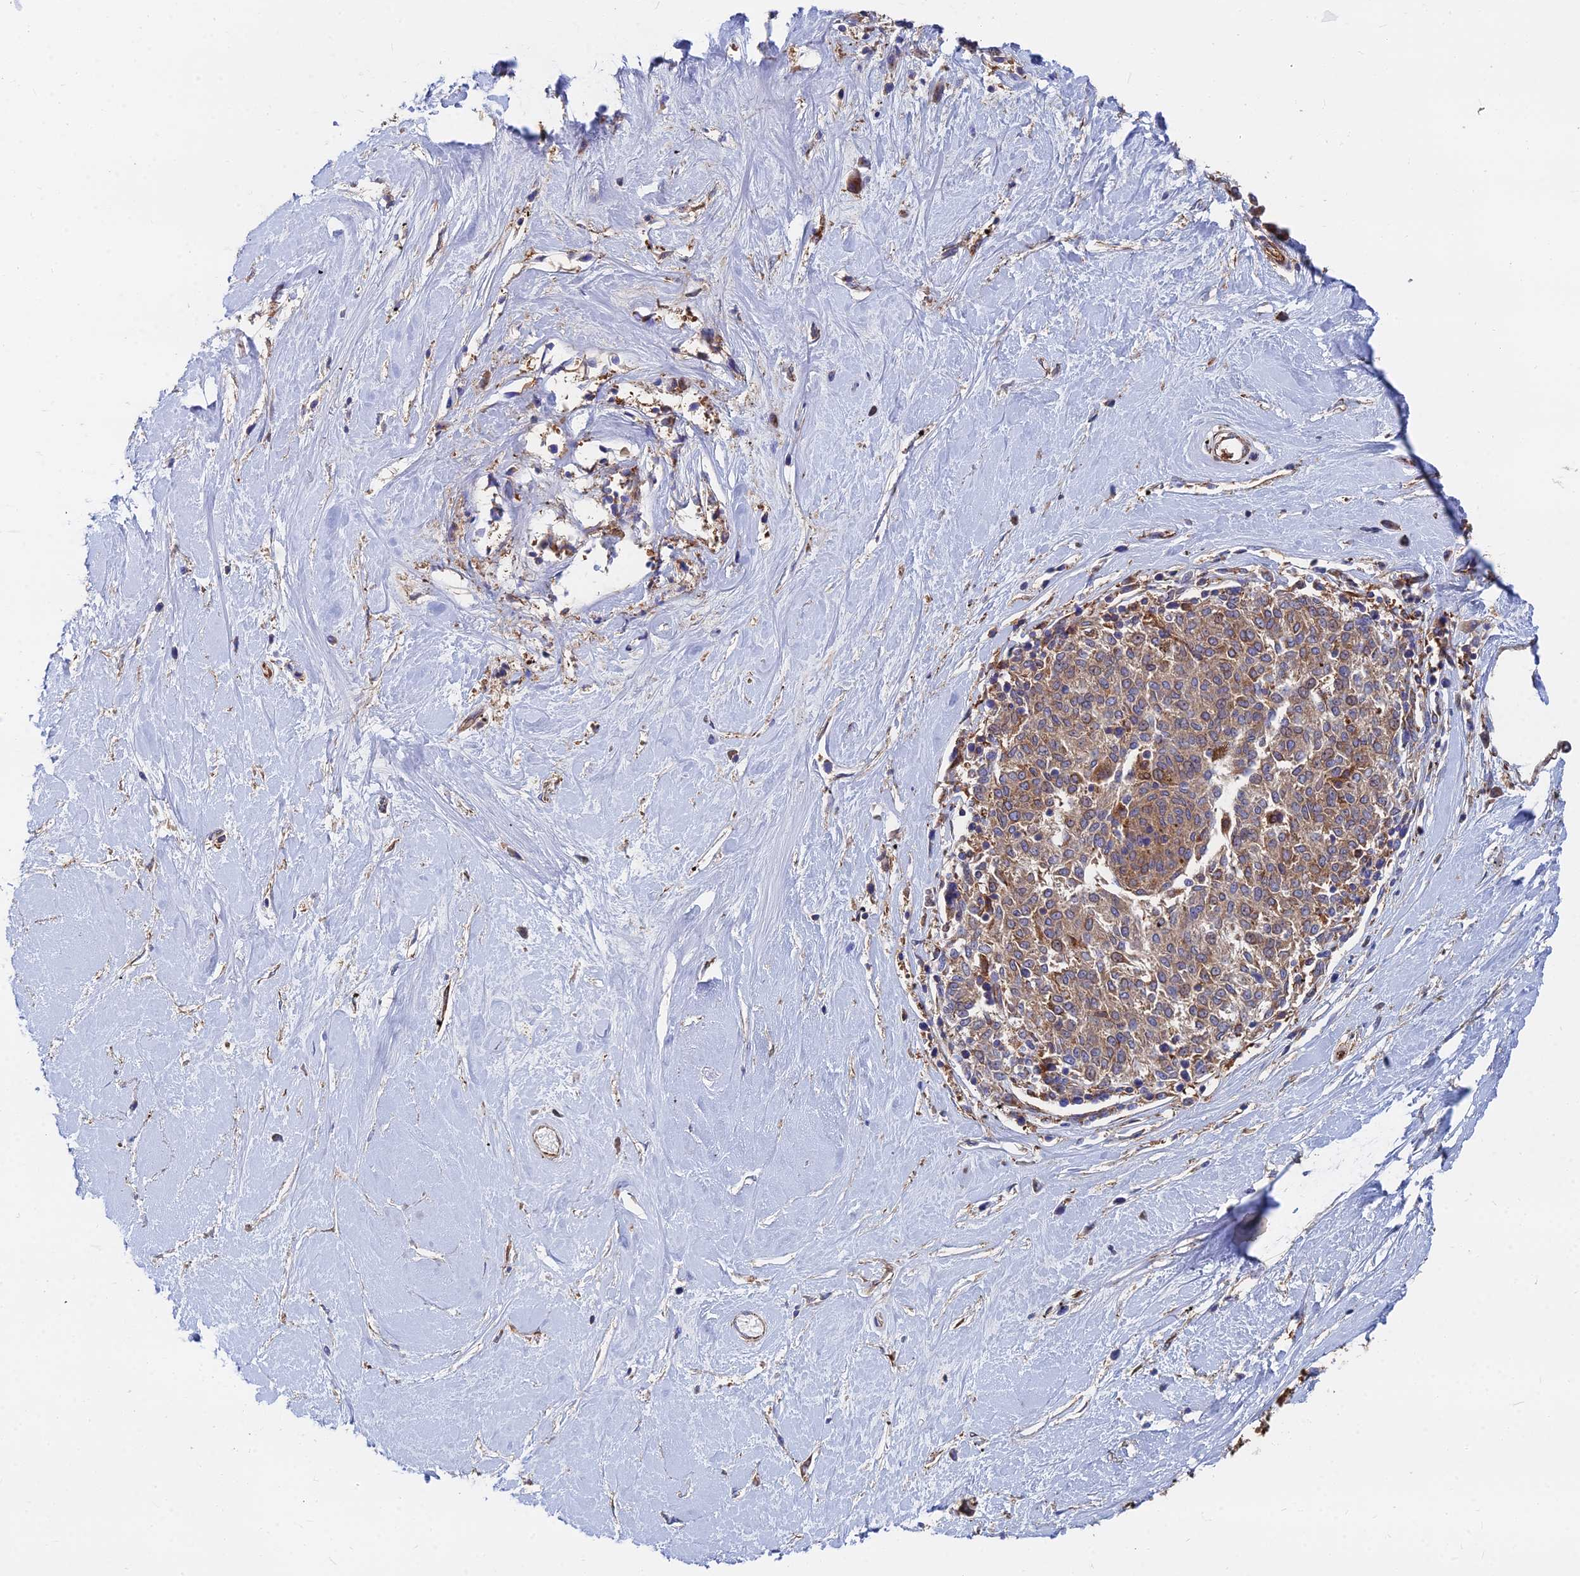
{"staining": {"intensity": "moderate", "quantity": ">75%", "location": "cytoplasmic/membranous"}, "tissue": "melanoma", "cell_type": "Tumor cells", "image_type": "cancer", "snomed": [{"axis": "morphology", "description": "Malignant melanoma, NOS"}, {"axis": "topography", "description": "Skin"}], "caption": "This photomicrograph displays IHC staining of melanoma, with medium moderate cytoplasmic/membranous expression in about >75% of tumor cells.", "gene": "GPR42", "patient": {"sex": "female", "age": 72}}